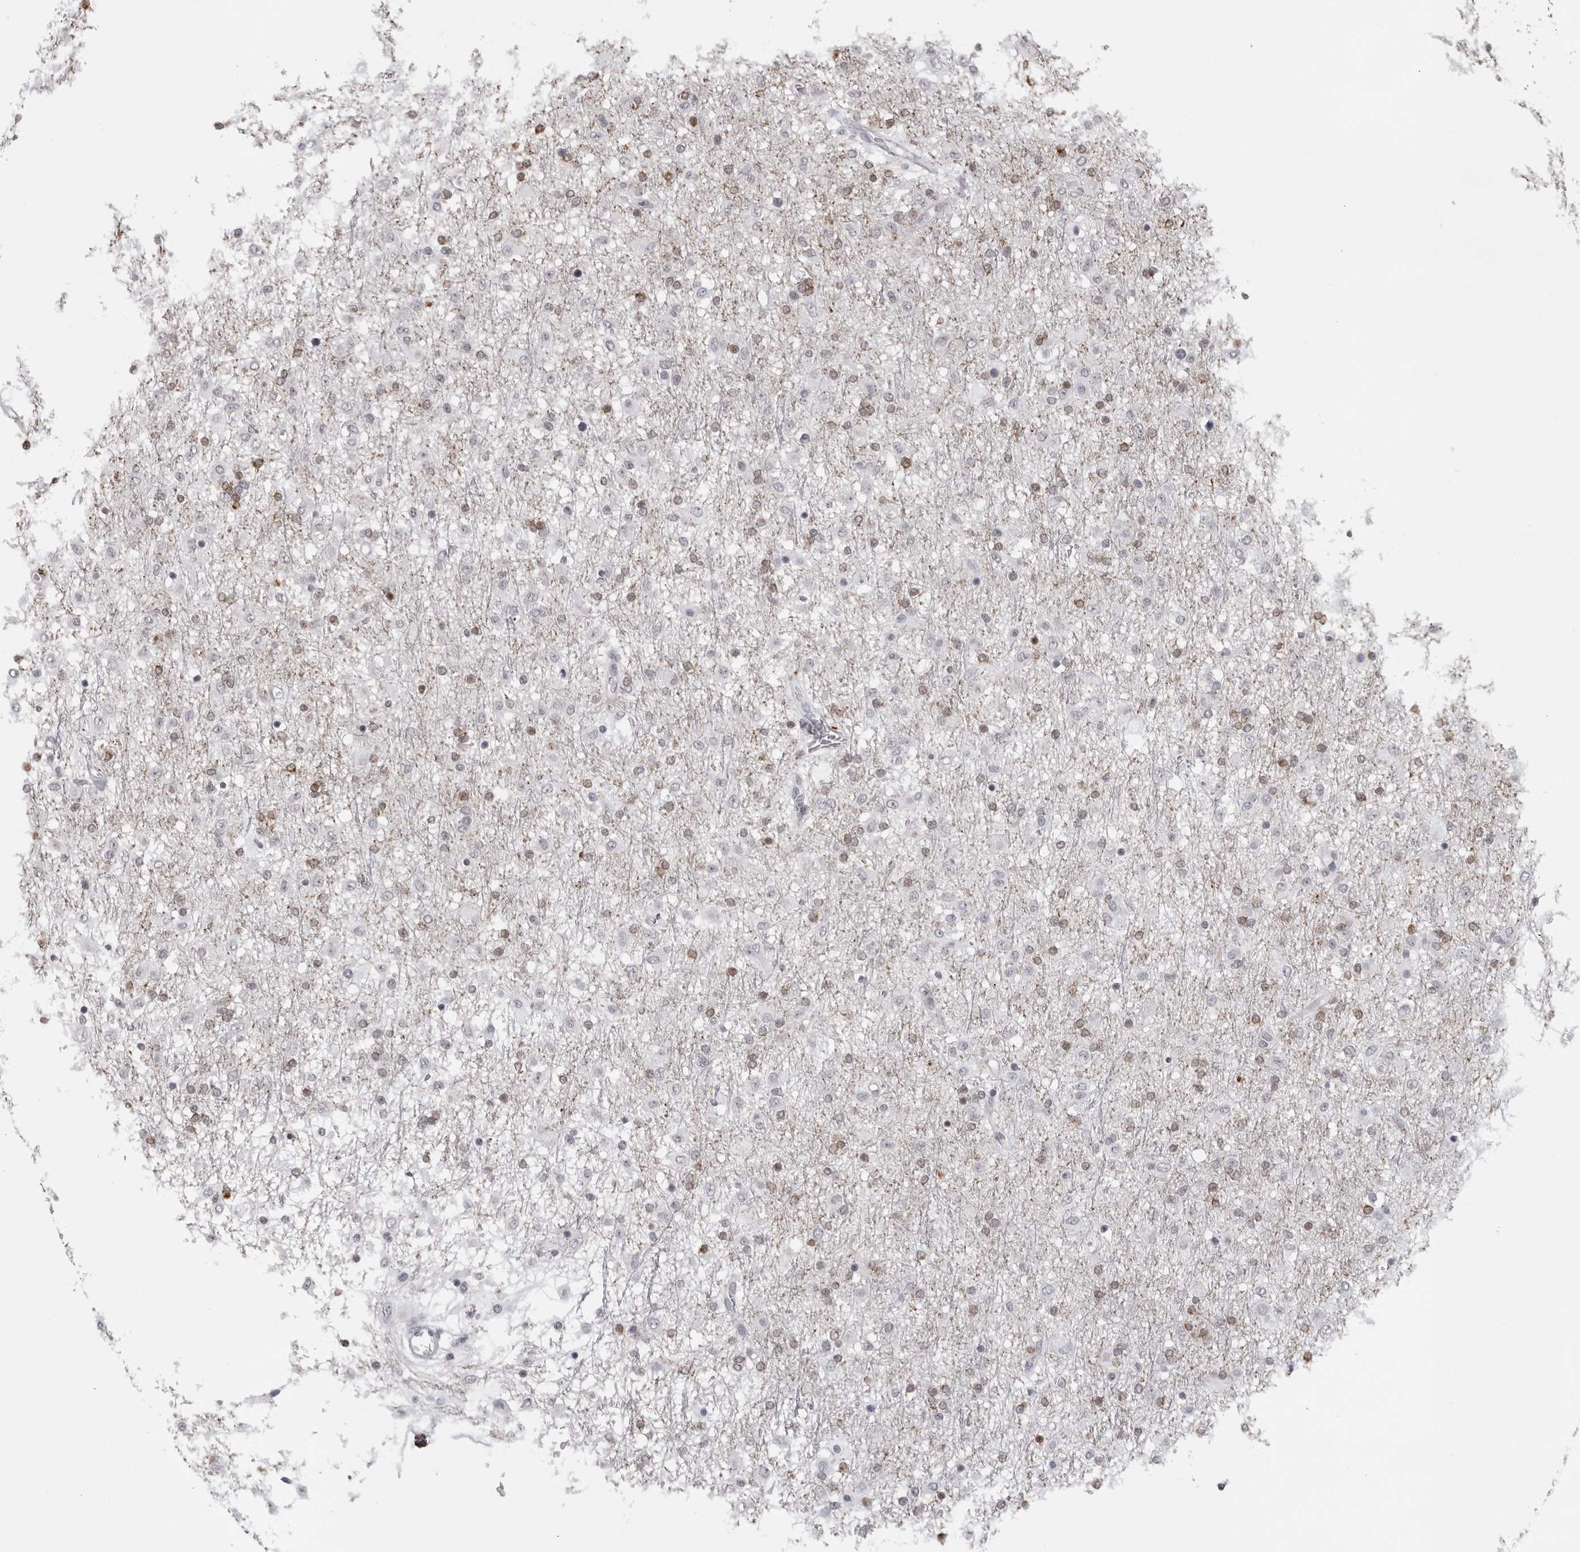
{"staining": {"intensity": "moderate", "quantity": "25%-75%", "location": "cytoplasmic/membranous"}, "tissue": "glioma", "cell_type": "Tumor cells", "image_type": "cancer", "snomed": [{"axis": "morphology", "description": "Glioma, malignant, Low grade"}, {"axis": "topography", "description": "Brain"}], "caption": "This image exhibits immunohistochemistry (IHC) staining of malignant glioma (low-grade), with medium moderate cytoplasmic/membranous expression in about 25%-75% of tumor cells.", "gene": "NUDT18", "patient": {"sex": "male", "age": 65}}